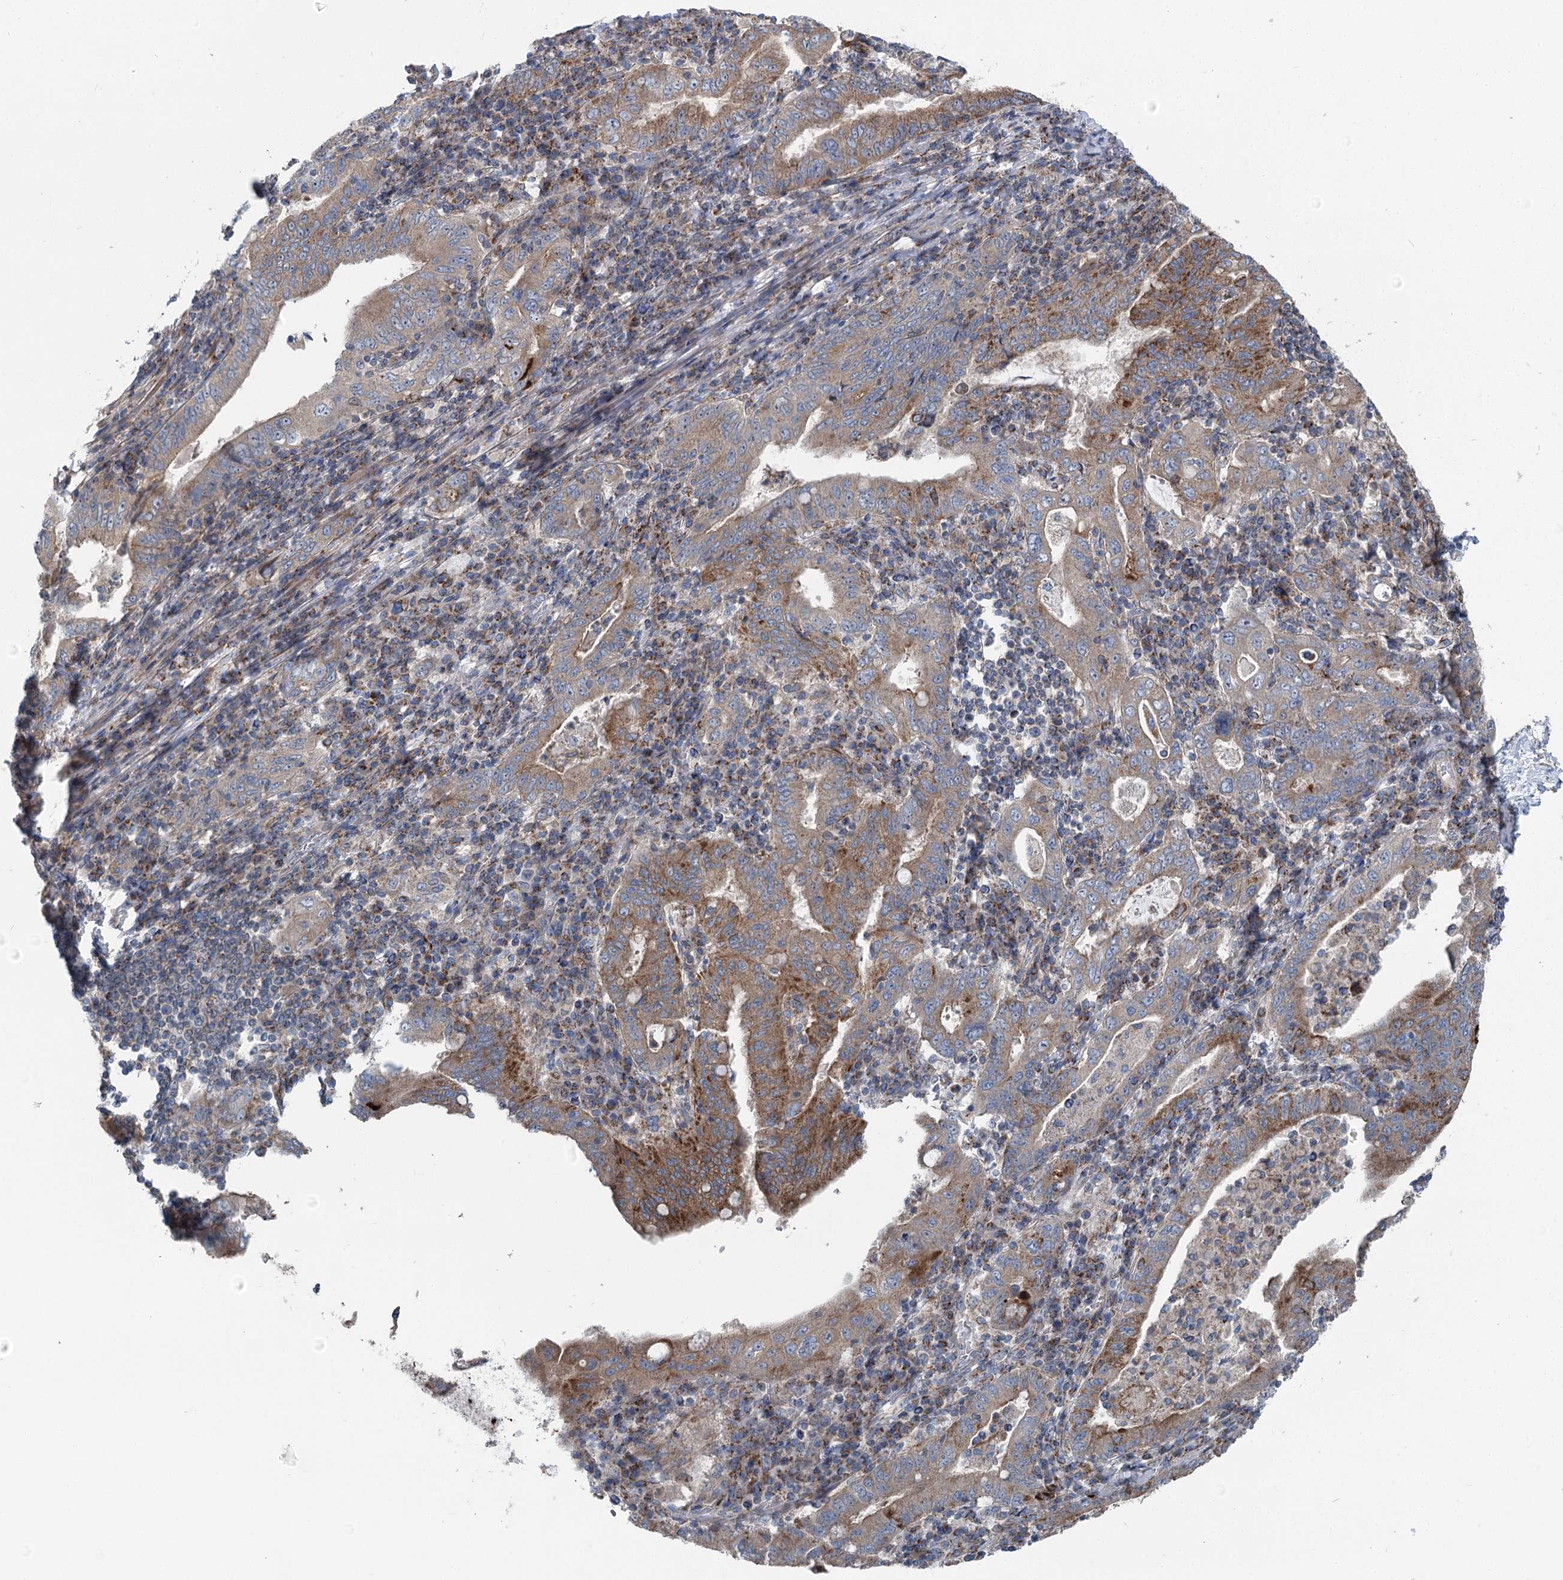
{"staining": {"intensity": "moderate", "quantity": ">75%", "location": "cytoplasmic/membranous"}, "tissue": "stomach cancer", "cell_type": "Tumor cells", "image_type": "cancer", "snomed": [{"axis": "morphology", "description": "Normal tissue, NOS"}, {"axis": "morphology", "description": "Adenocarcinoma, NOS"}, {"axis": "topography", "description": "Esophagus"}, {"axis": "topography", "description": "Stomach, upper"}, {"axis": "topography", "description": "Peripheral nerve tissue"}], "caption": "A brown stain labels moderate cytoplasmic/membranous expression of a protein in human adenocarcinoma (stomach) tumor cells.", "gene": "MARK2", "patient": {"sex": "male", "age": 62}}